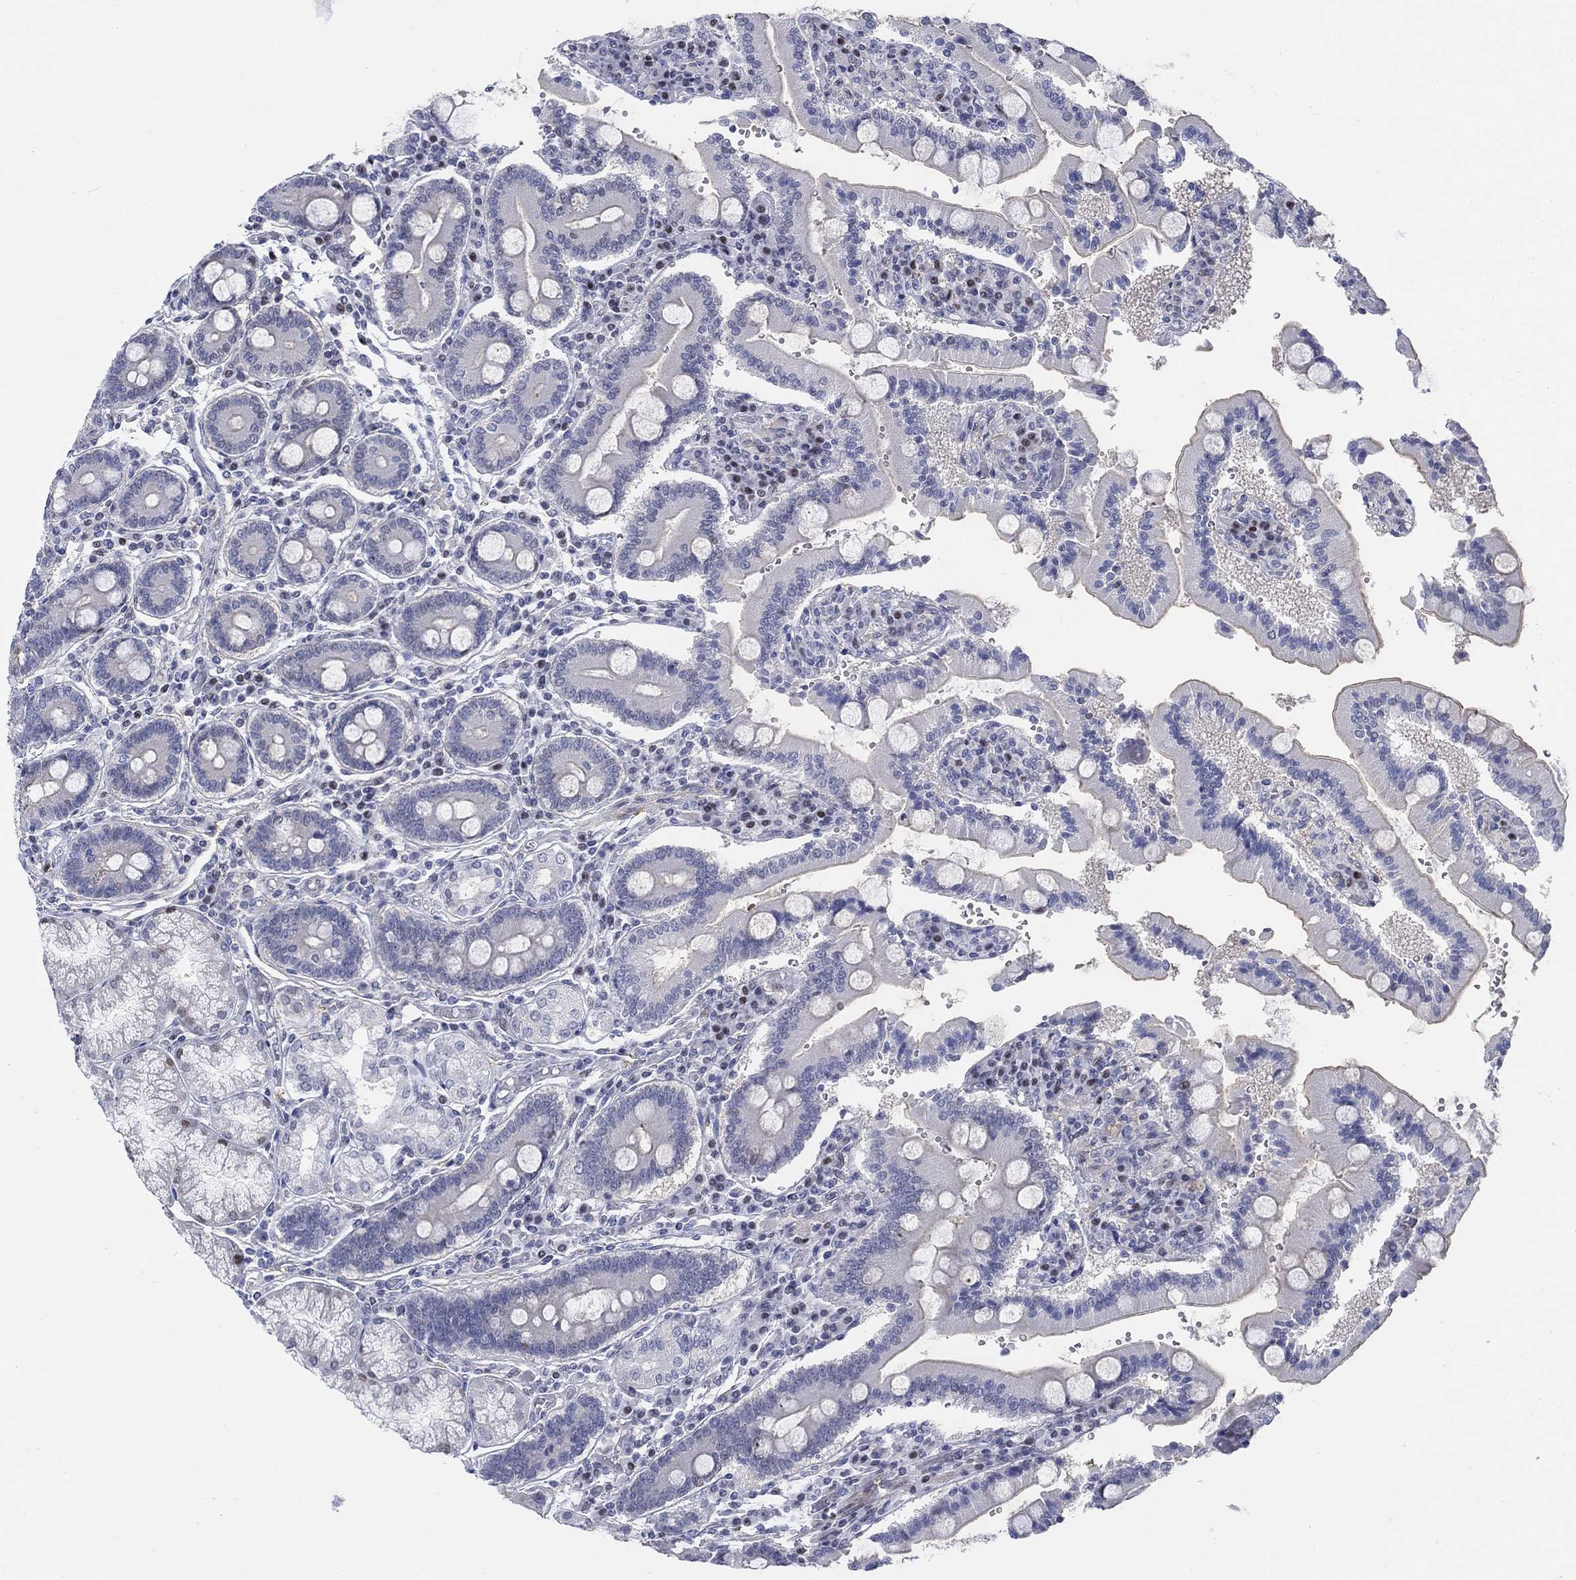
{"staining": {"intensity": "weak", "quantity": "<25%", "location": "cytoplasmic/membranous"}, "tissue": "duodenum", "cell_type": "Glandular cells", "image_type": "normal", "snomed": [{"axis": "morphology", "description": "Normal tissue, NOS"}, {"axis": "topography", "description": "Duodenum"}], "caption": "IHC of benign duodenum reveals no expression in glandular cells. The staining is performed using DAB (3,3'-diaminobenzidine) brown chromogen with nuclei counter-stained in using hematoxylin.", "gene": "MYO3A", "patient": {"sex": "female", "age": 62}}